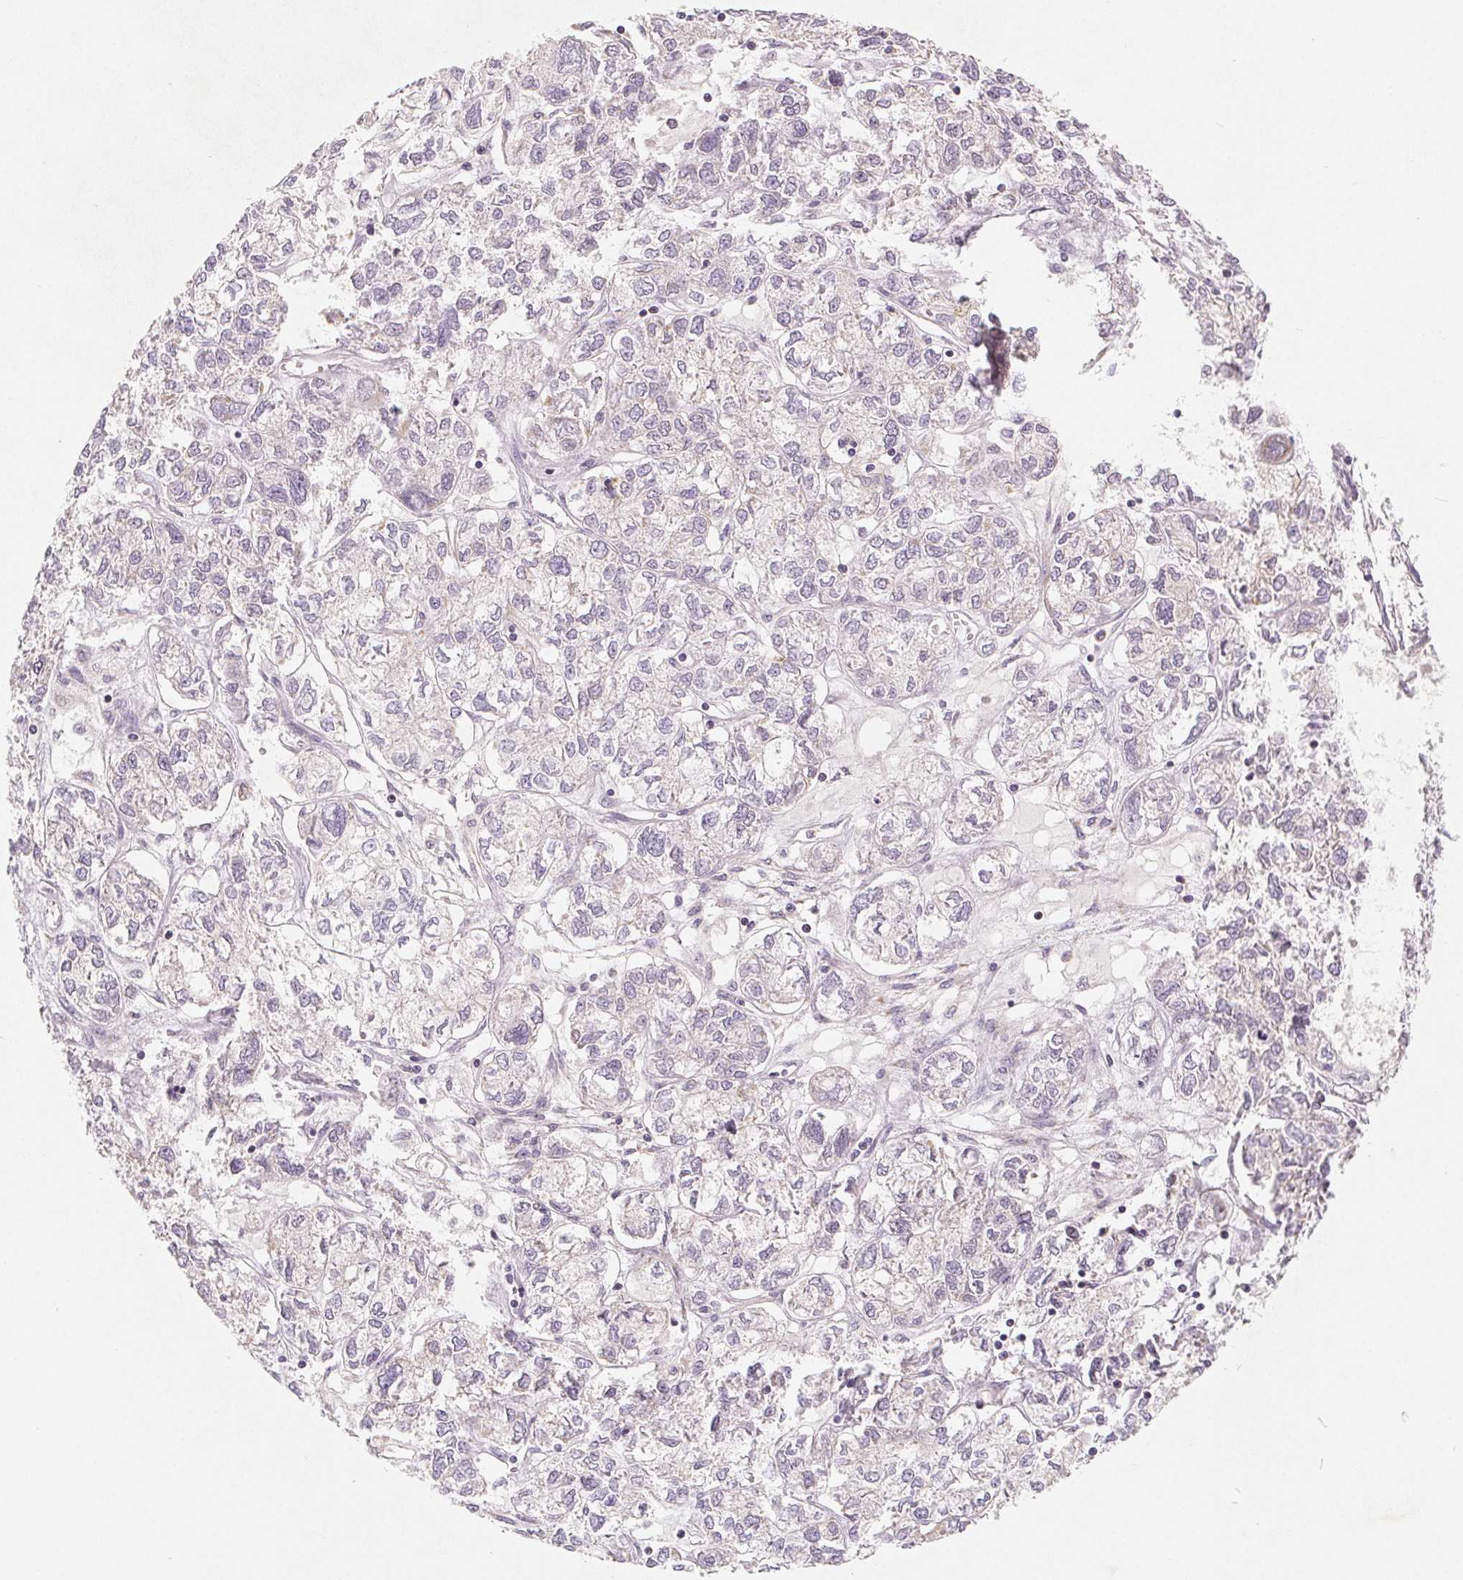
{"staining": {"intensity": "negative", "quantity": "none", "location": "none"}, "tissue": "ovarian cancer", "cell_type": "Tumor cells", "image_type": "cancer", "snomed": [{"axis": "morphology", "description": "Carcinoma, endometroid"}, {"axis": "topography", "description": "Ovary"}], "caption": "IHC of ovarian cancer displays no expression in tumor cells.", "gene": "GHITM", "patient": {"sex": "female", "age": 64}}